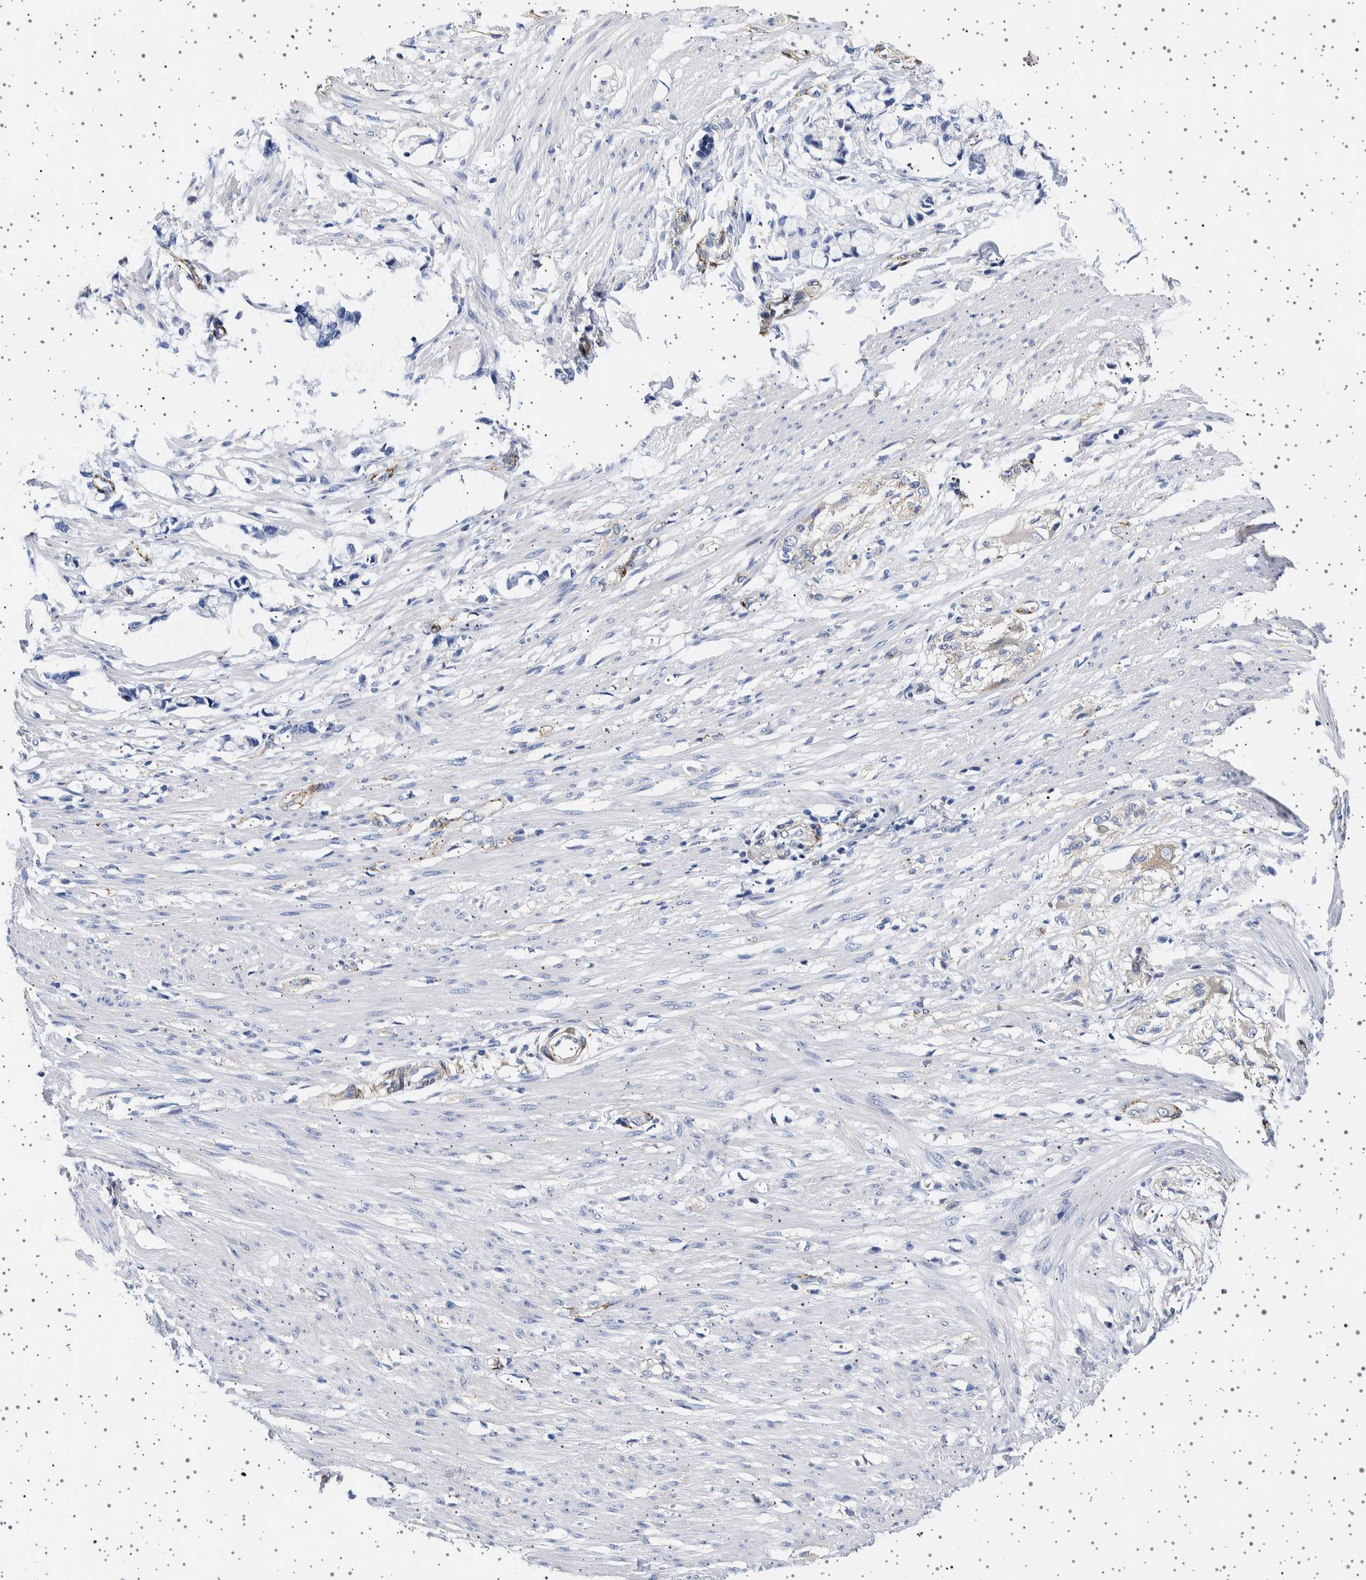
{"staining": {"intensity": "negative", "quantity": "none", "location": "none"}, "tissue": "smooth muscle", "cell_type": "Smooth muscle cells", "image_type": "normal", "snomed": [{"axis": "morphology", "description": "Normal tissue, NOS"}, {"axis": "morphology", "description": "Adenocarcinoma, NOS"}, {"axis": "topography", "description": "Smooth muscle"}, {"axis": "topography", "description": "Colon"}], "caption": "An IHC image of benign smooth muscle is shown. There is no staining in smooth muscle cells of smooth muscle.", "gene": "SEPTIN4", "patient": {"sex": "male", "age": 14}}